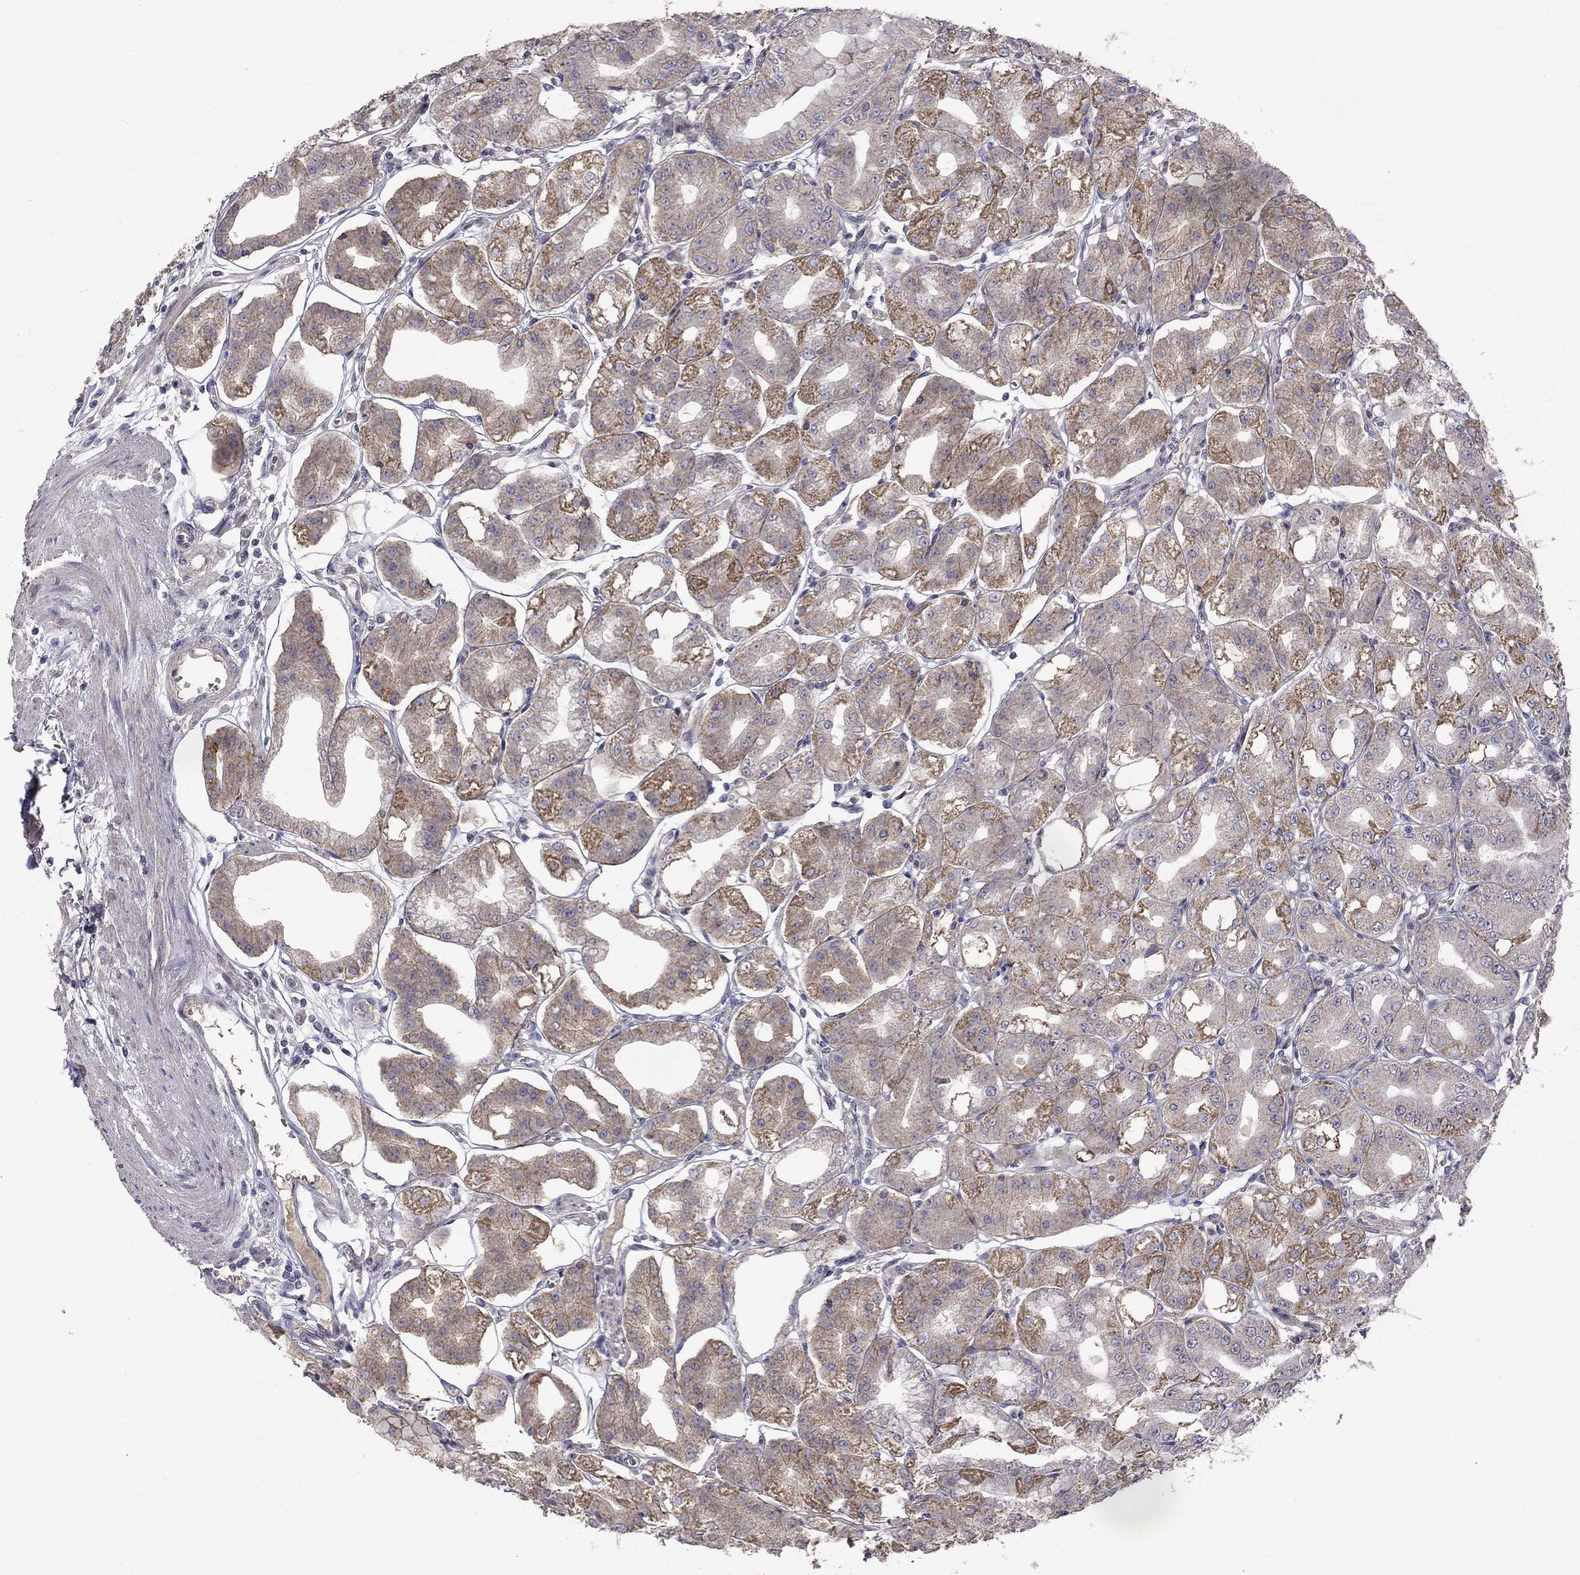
{"staining": {"intensity": "moderate", "quantity": "25%-75%", "location": "cytoplasmic/membranous"}, "tissue": "stomach", "cell_type": "Glandular cells", "image_type": "normal", "snomed": [{"axis": "morphology", "description": "Normal tissue, NOS"}, {"axis": "topography", "description": "Stomach, lower"}], "caption": "Immunohistochemical staining of normal stomach demonstrates moderate cytoplasmic/membranous protein staining in approximately 25%-75% of glandular cells.", "gene": "SLC39A14", "patient": {"sex": "male", "age": 71}}